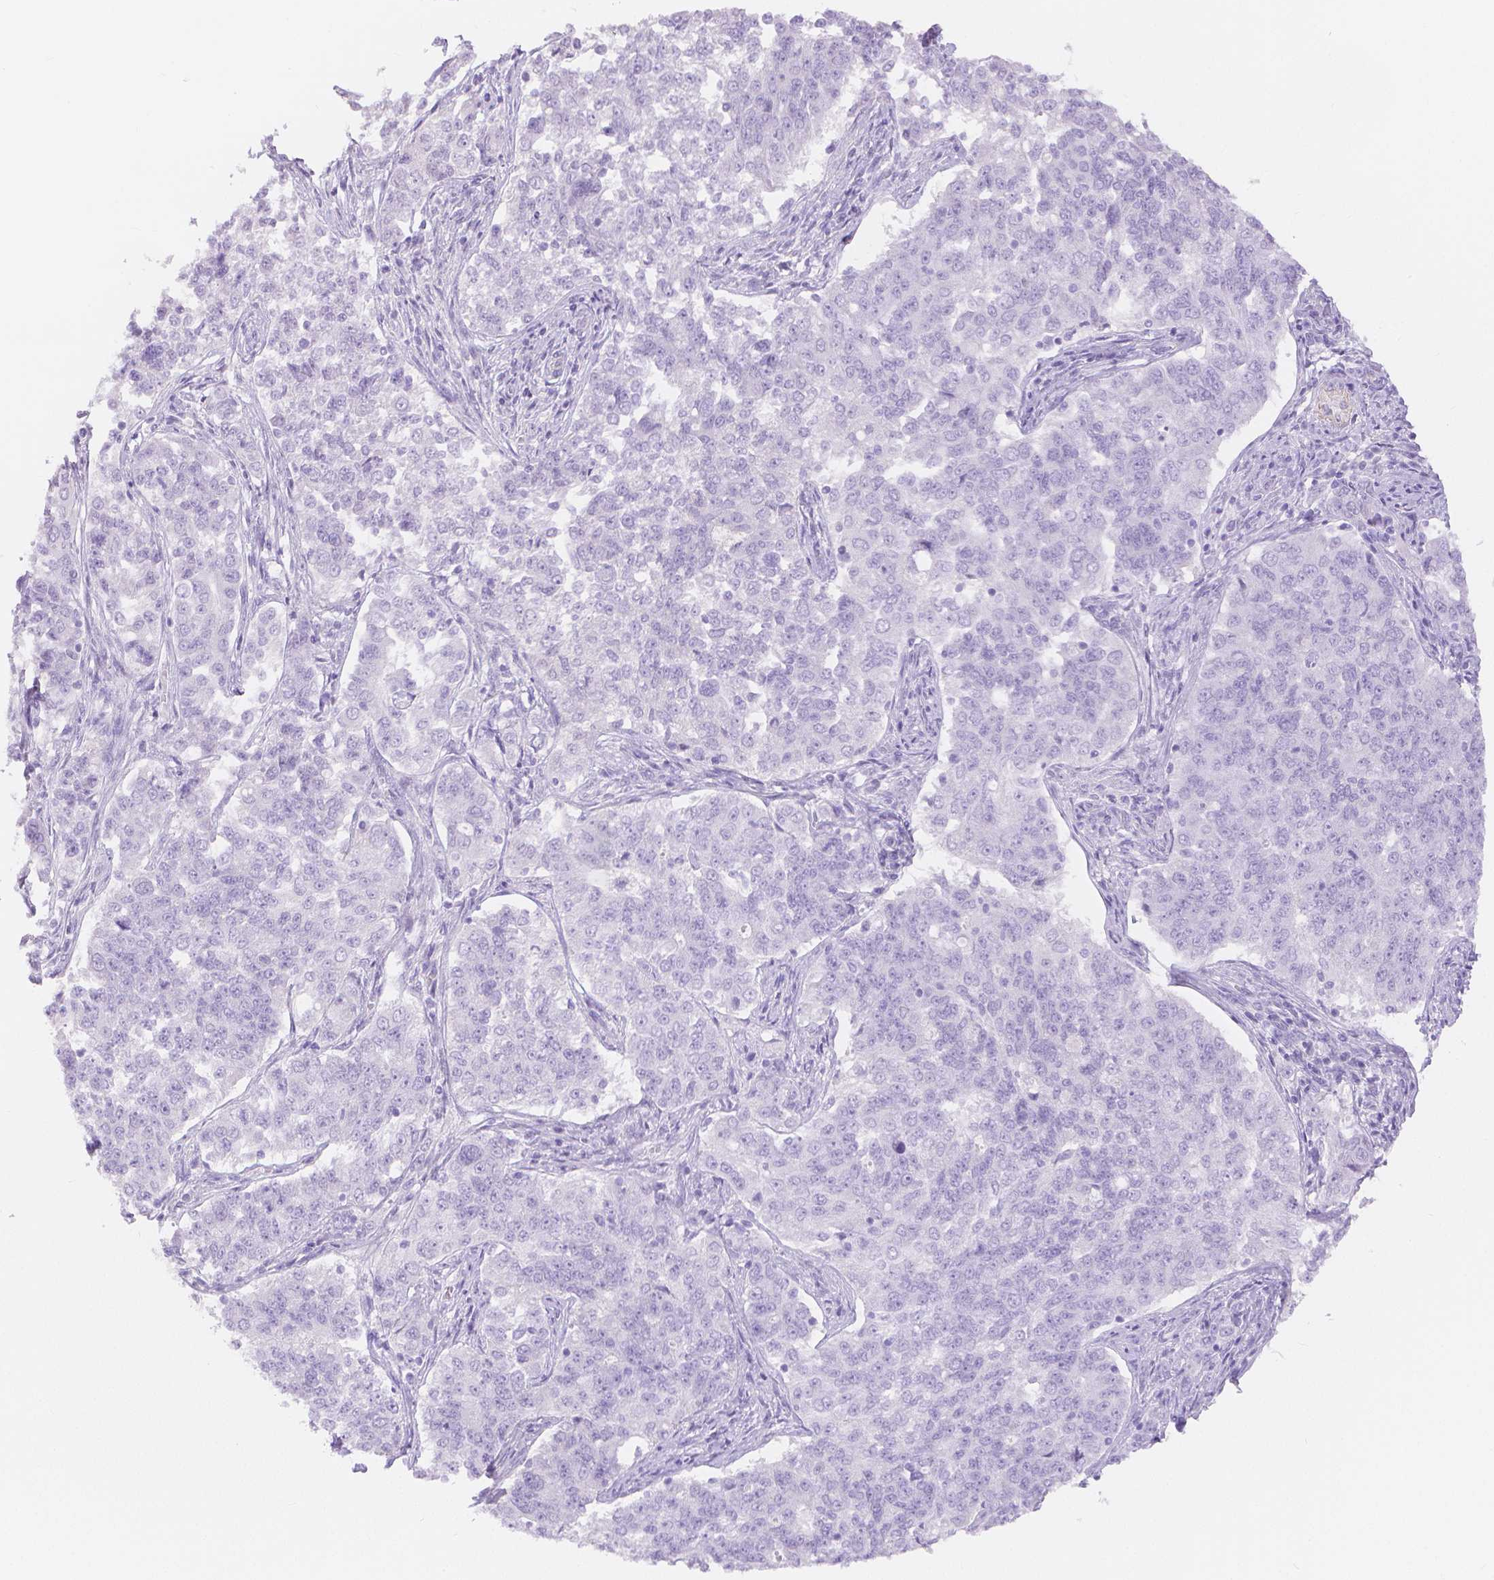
{"staining": {"intensity": "negative", "quantity": "none", "location": "none"}, "tissue": "endometrial cancer", "cell_type": "Tumor cells", "image_type": "cancer", "snomed": [{"axis": "morphology", "description": "Adenocarcinoma, NOS"}, {"axis": "topography", "description": "Endometrium"}], "caption": "Immunohistochemistry (IHC) of human adenocarcinoma (endometrial) demonstrates no staining in tumor cells.", "gene": "SLC27A5", "patient": {"sex": "female", "age": 43}}